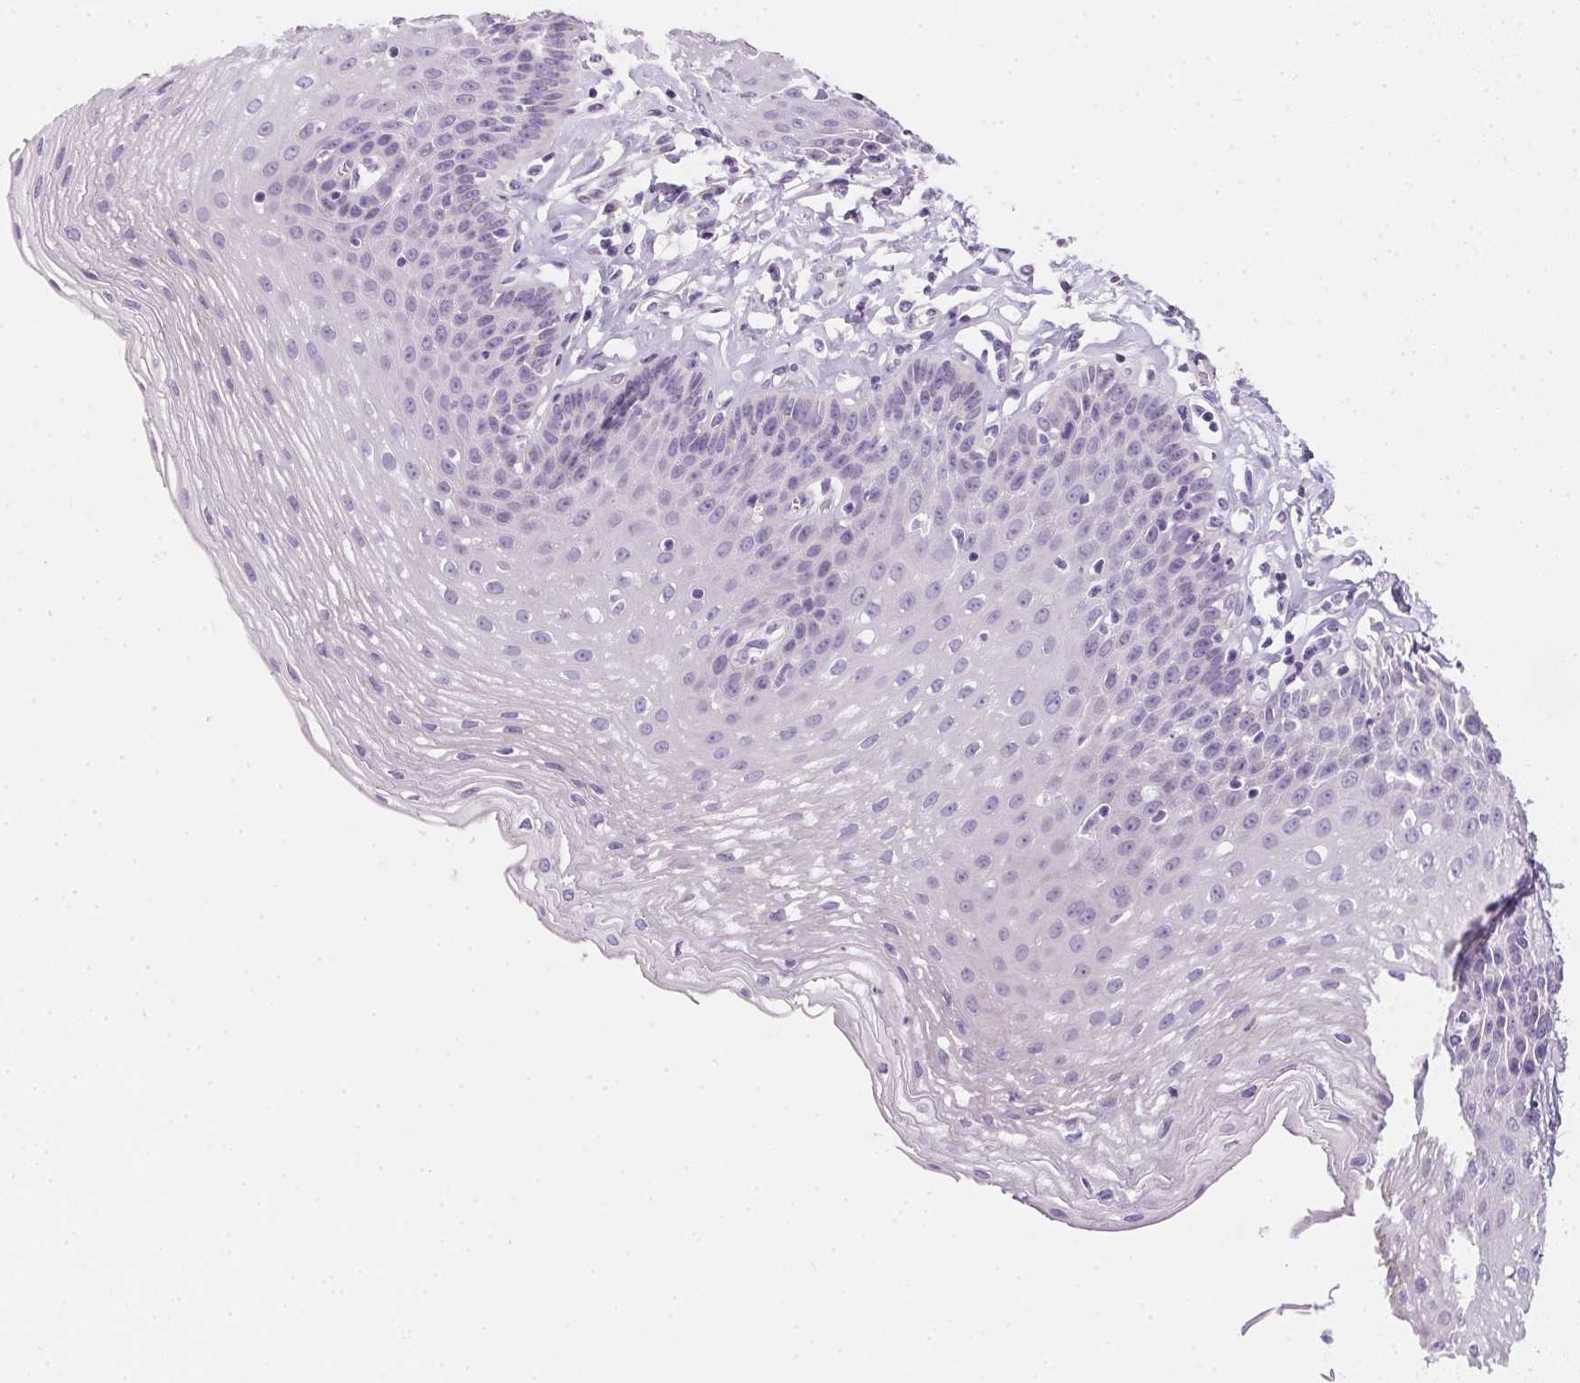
{"staining": {"intensity": "negative", "quantity": "none", "location": "none"}, "tissue": "esophagus", "cell_type": "Squamous epithelial cells", "image_type": "normal", "snomed": [{"axis": "morphology", "description": "Normal tissue, NOS"}, {"axis": "topography", "description": "Esophagus"}], "caption": "An immunohistochemistry photomicrograph of benign esophagus is shown. There is no staining in squamous epithelial cells of esophagus. (DAB IHC visualized using brightfield microscopy, high magnification).", "gene": "AQP5", "patient": {"sex": "female", "age": 81}}